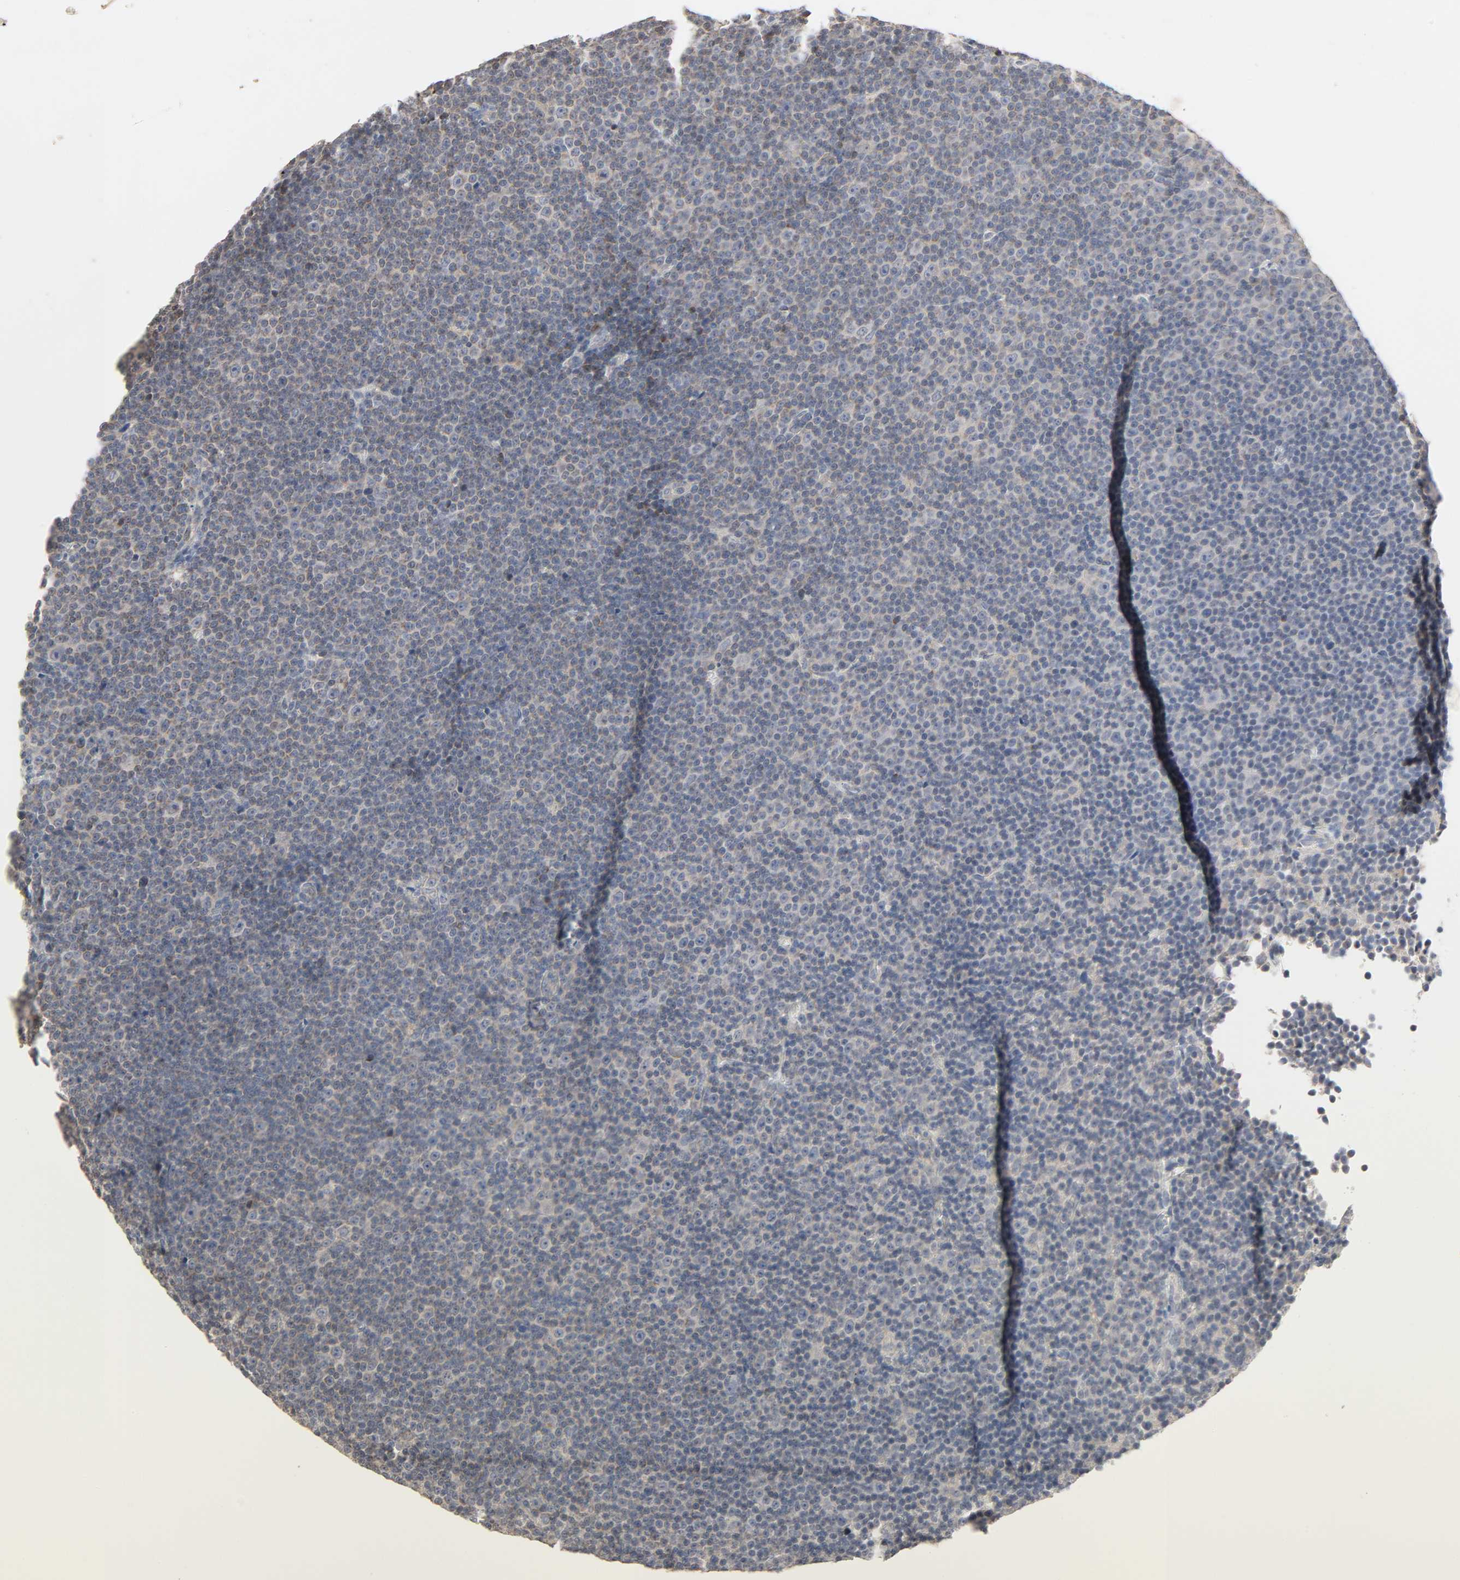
{"staining": {"intensity": "weak", "quantity": ">75%", "location": "cytoplasmic/membranous"}, "tissue": "lymphoma", "cell_type": "Tumor cells", "image_type": "cancer", "snomed": [{"axis": "morphology", "description": "Malignant lymphoma, non-Hodgkin's type, Low grade"}, {"axis": "topography", "description": "Lymph node"}], "caption": "There is low levels of weak cytoplasmic/membranous expression in tumor cells of lymphoma, as demonstrated by immunohistochemical staining (brown color).", "gene": "CLEC4E", "patient": {"sex": "female", "age": 67}}